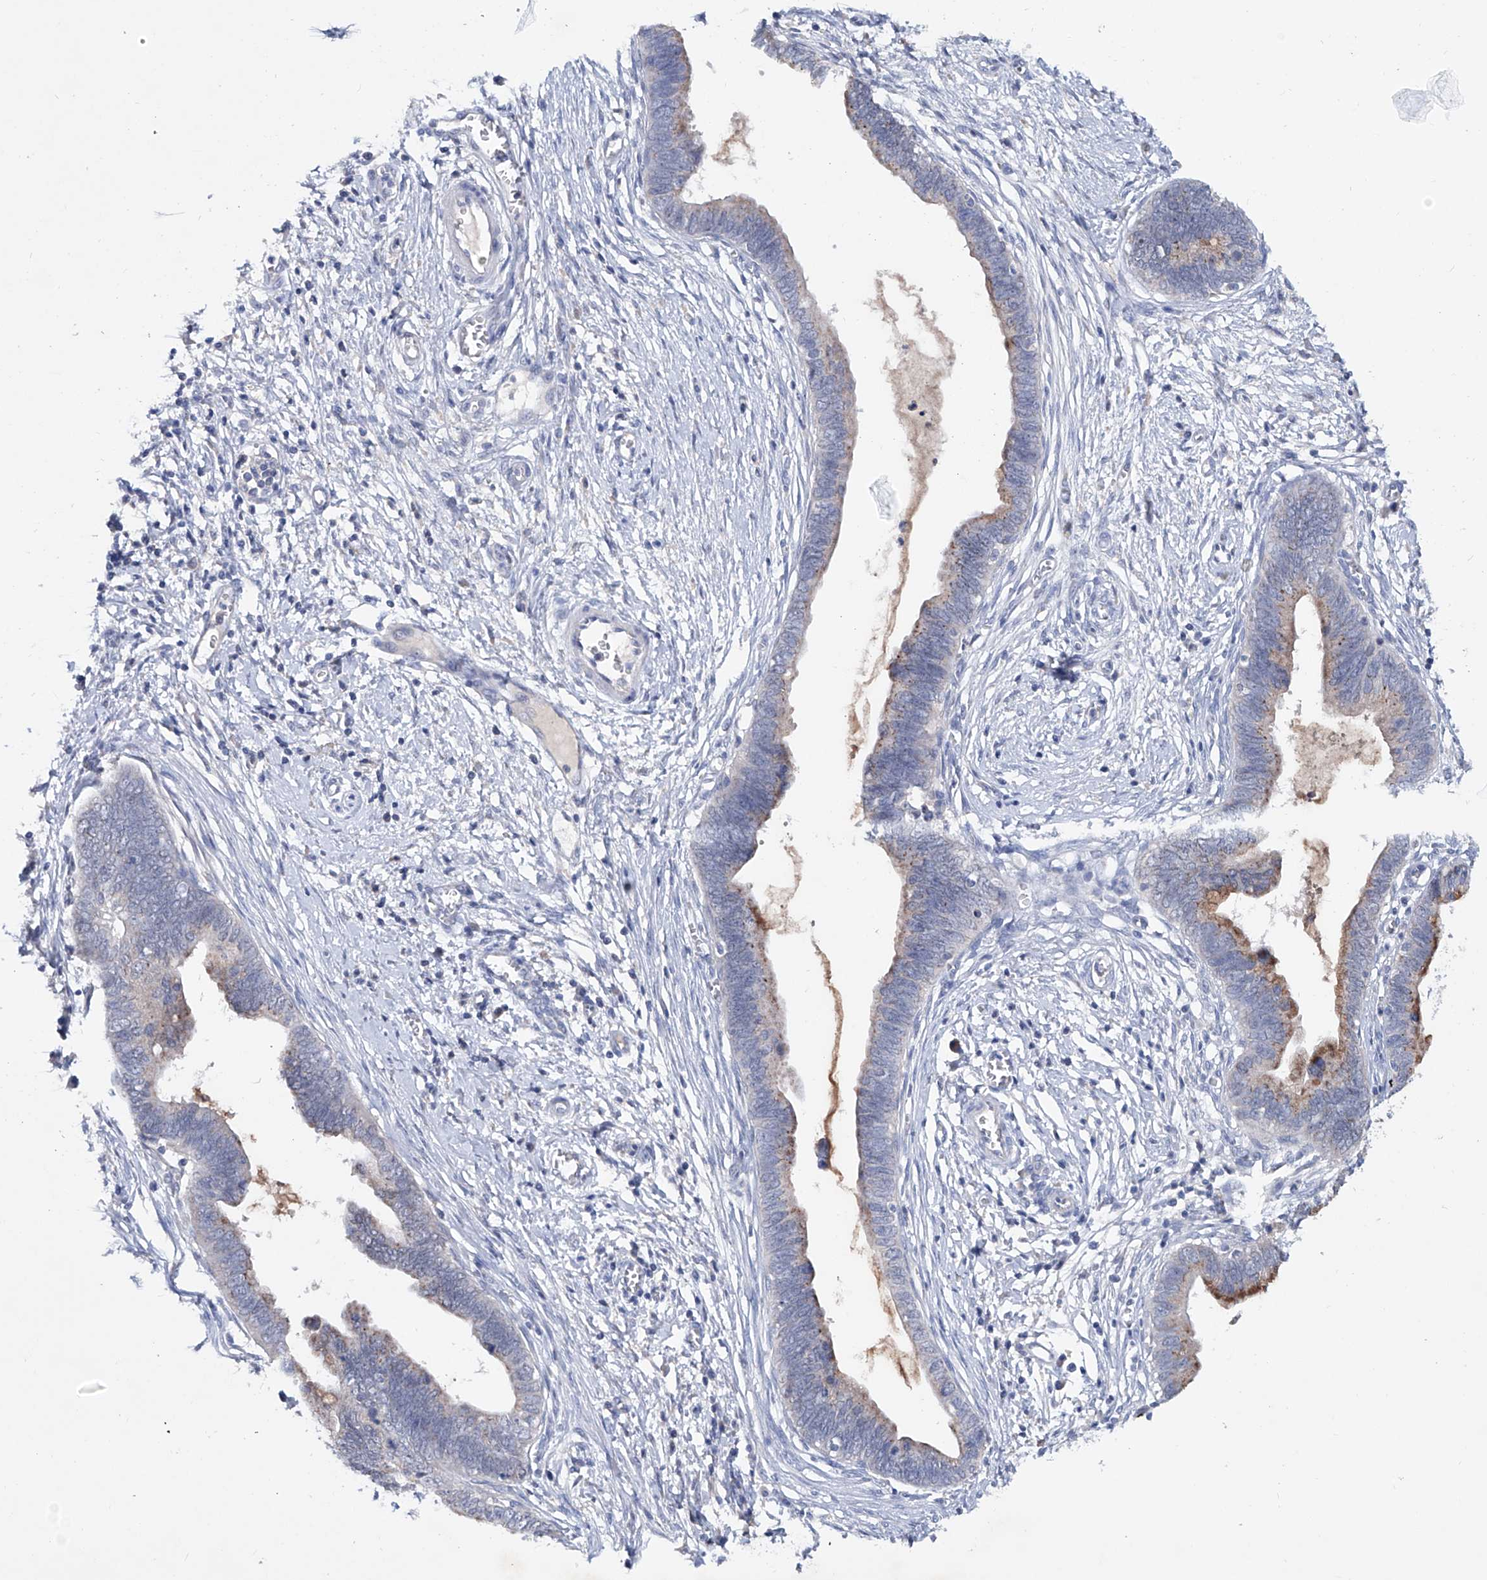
{"staining": {"intensity": "weak", "quantity": "25%-75%", "location": "cytoplasmic/membranous"}, "tissue": "cervical cancer", "cell_type": "Tumor cells", "image_type": "cancer", "snomed": [{"axis": "morphology", "description": "Adenocarcinoma, NOS"}, {"axis": "topography", "description": "Cervix"}], "caption": "Human cervical cancer stained with a protein marker reveals weak staining in tumor cells.", "gene": "KLHL17", "patient": {"sex": "female", "age": 44}}